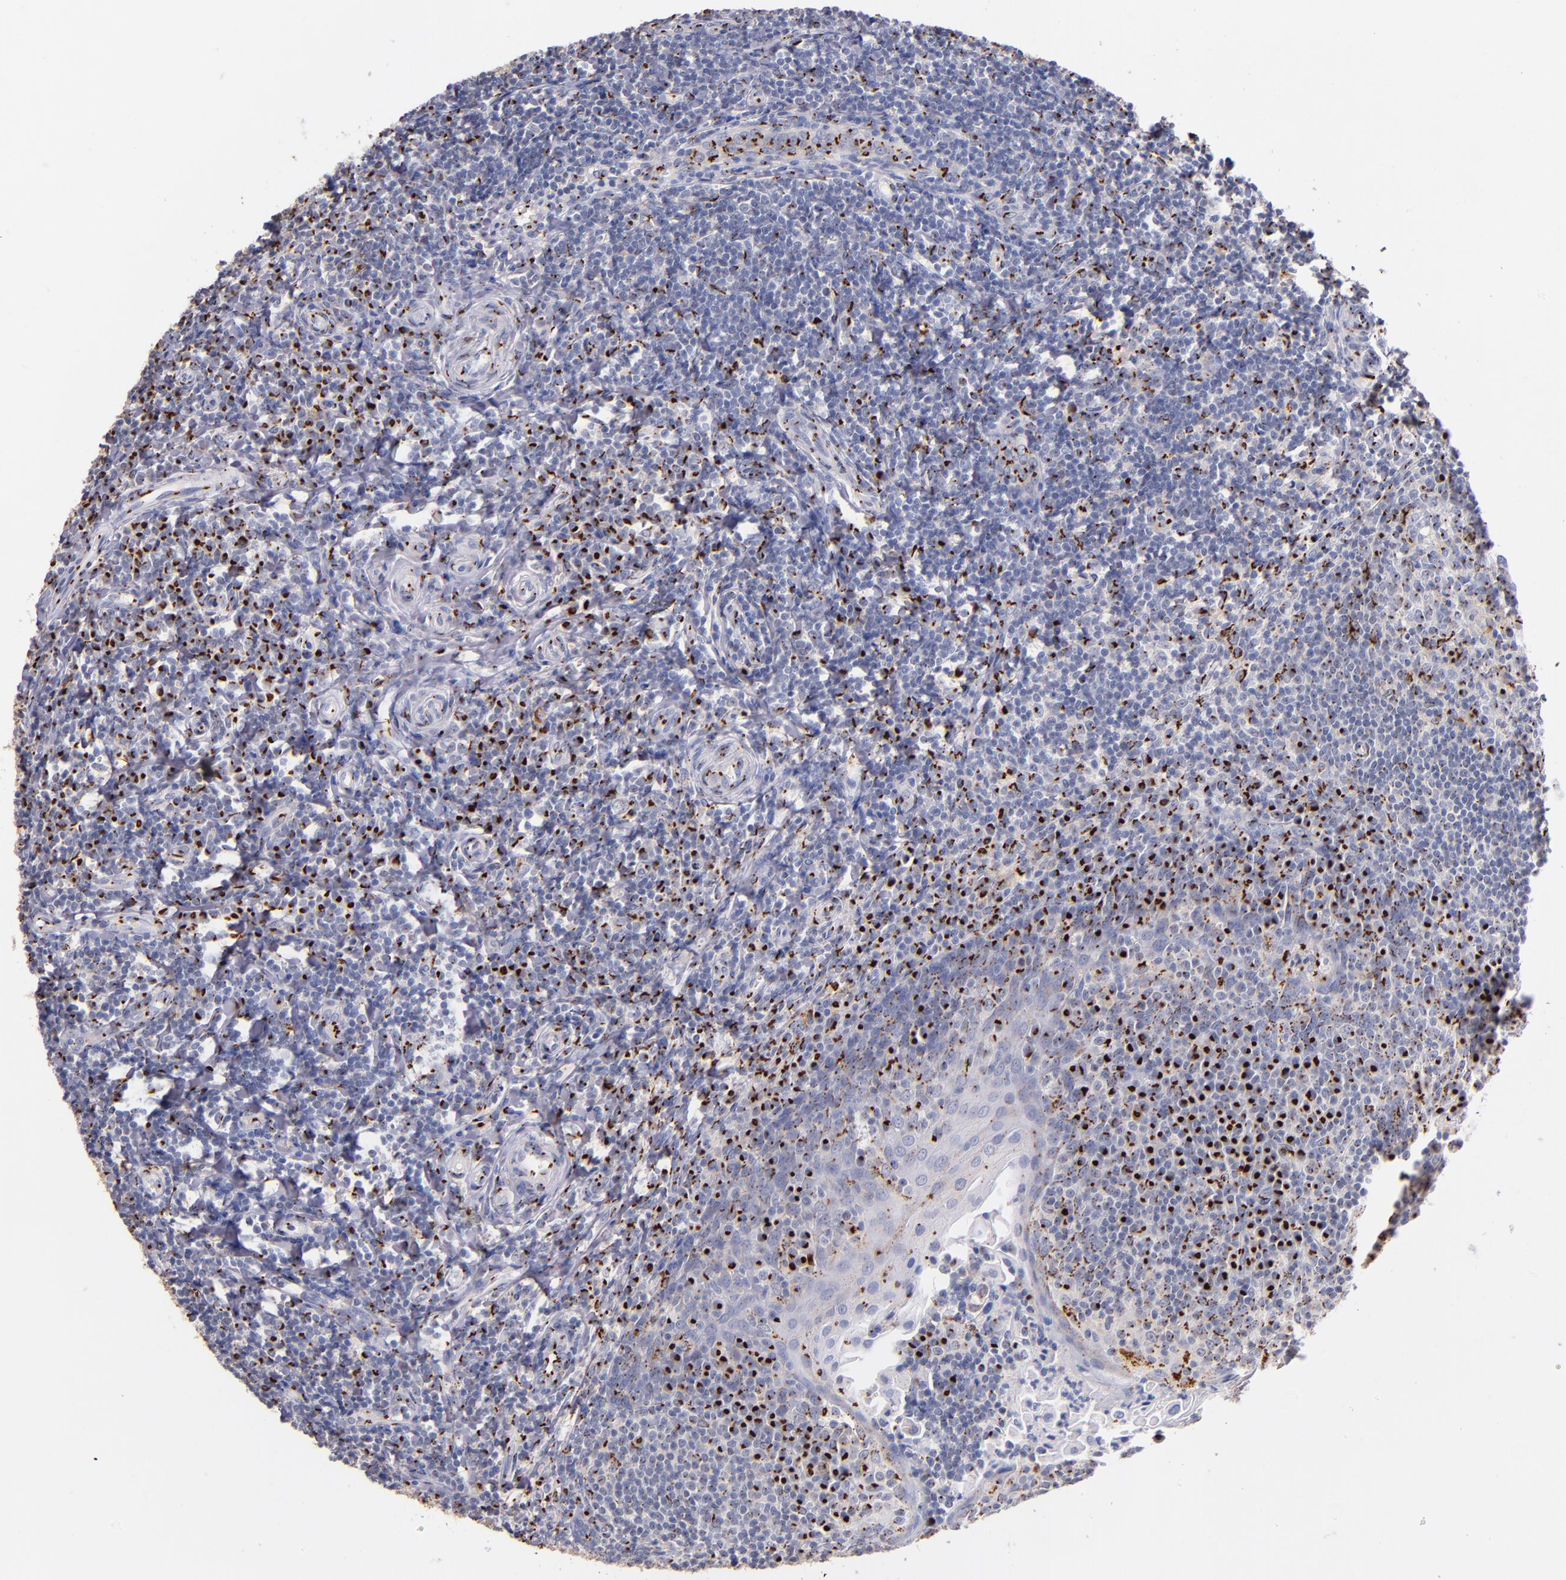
{"staining": {"intensity": "strong", "quantity": "25%-75%", "location": "cytoplasmic/membranous,nuclear"}, "tissue": "tonsil", "cell_type": "Germinal center cells", "image_type": "normal", "snomed": [{"axis": "morphology", "description": "Normal tissue, NOS"}, {"axis": "topography", "description": "Tonsil"}], "caption": "IHC photomicrograph of benign tonsil: human tonsil stained using immunohistochemistry (IHC) shows high levels of strong protein expression localized specifically in the cytoplasmic/membranous,nuclear of germinal center cells, appearing as a cytoplasmic/membranous,nuclear brown color.", "gene": "GOLIM4", "patient": {"sex": "male", "age": 20}}